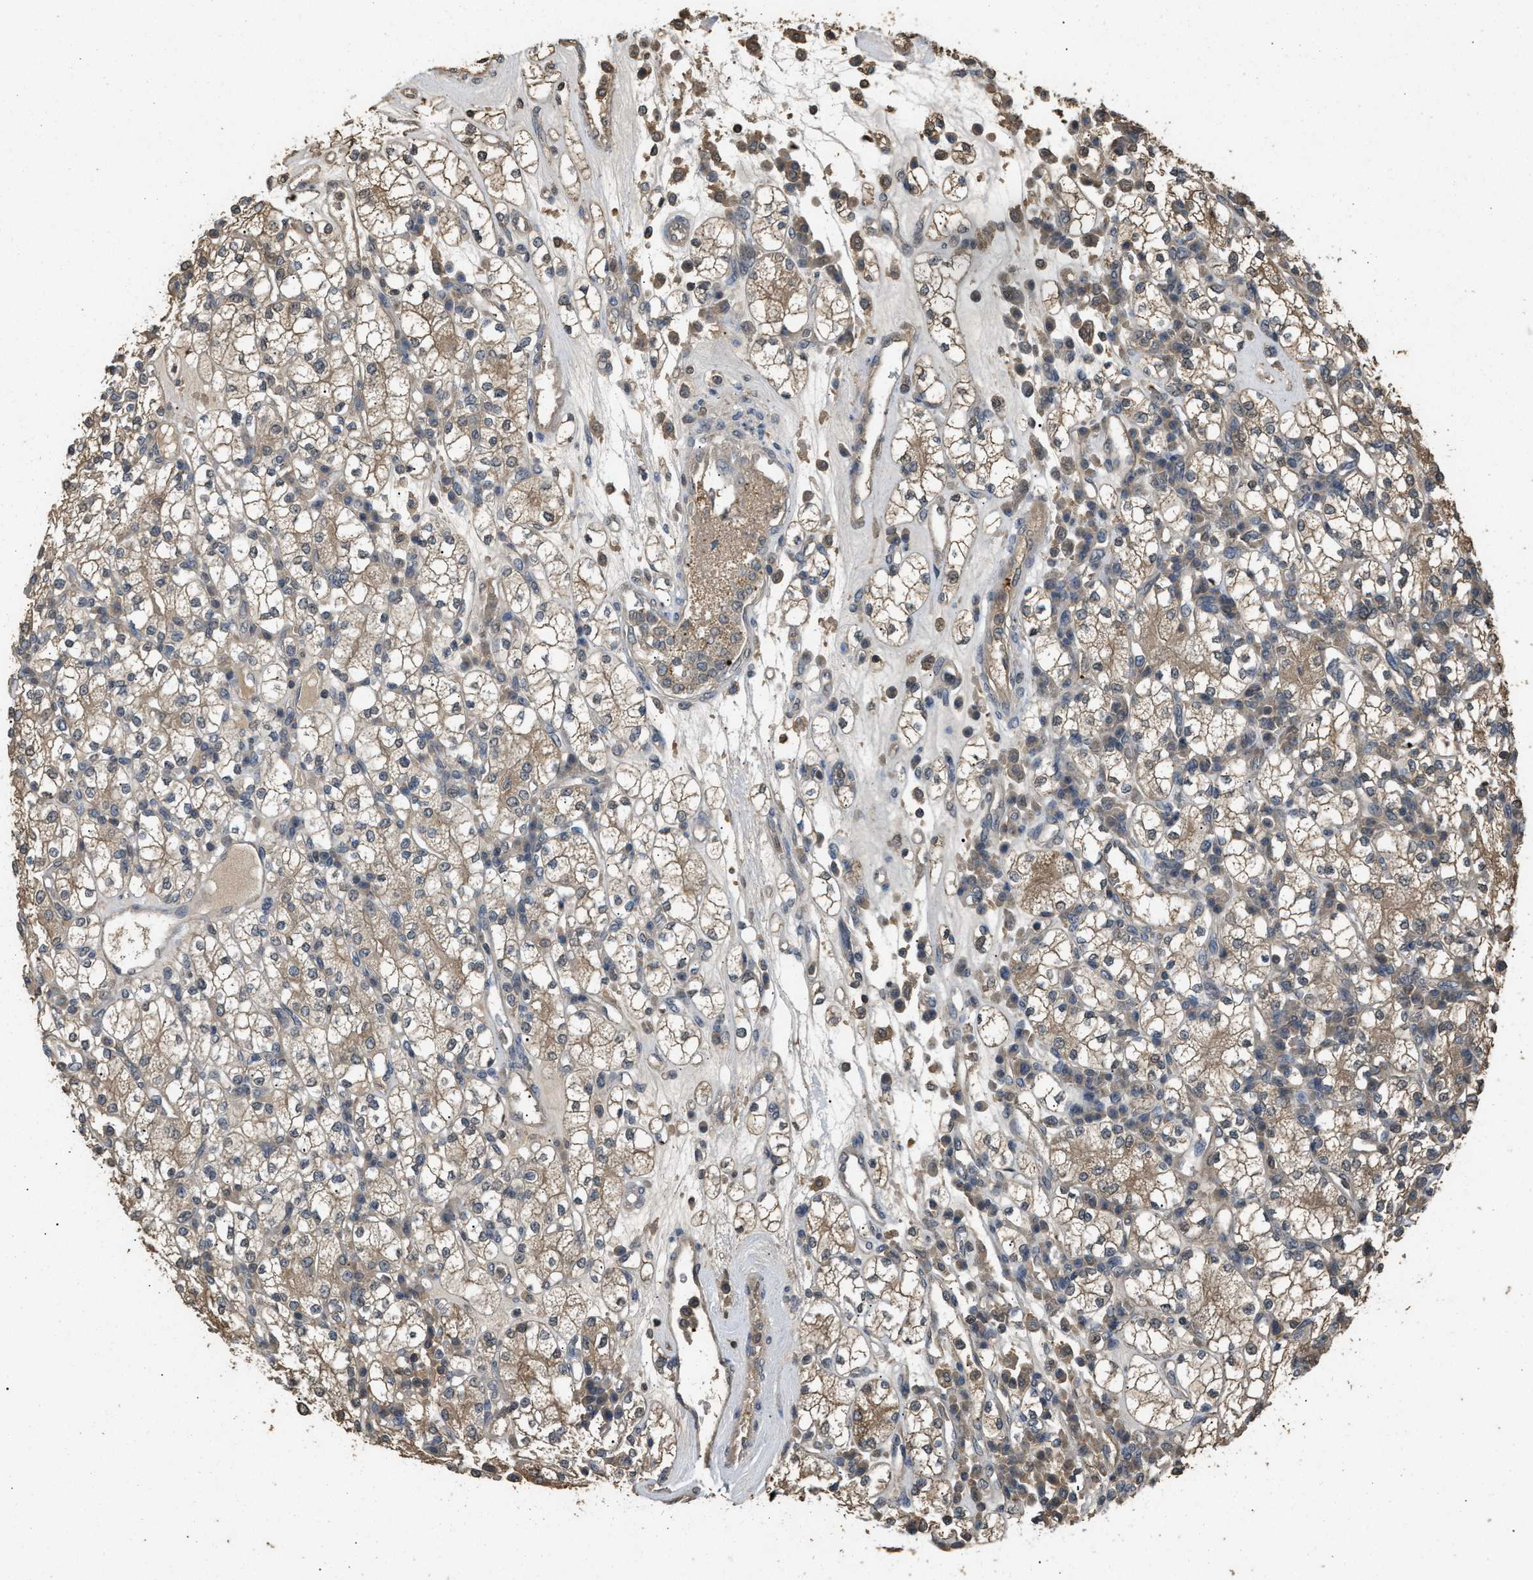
{"staining": {"intensity": "weak", "quantity": "25%-75%", "location": "cytoplasmic/membranous"}, "tissue": "renal cancer", "cell_type": "Tumor cells", "image_type": "cancer", "snomed": [{"axis": "morphology", "description": "Adenocarcinoma, NOS"}, {"axis": "topography", "description": "Kidney"}], "caption": "Weak cytoplasmic/membranous staining is seen in about 25%-75% of tumor cells in renal cancer.", "gene": "ARHGDIA", "patient": {"sex": "male", "age": 77}}